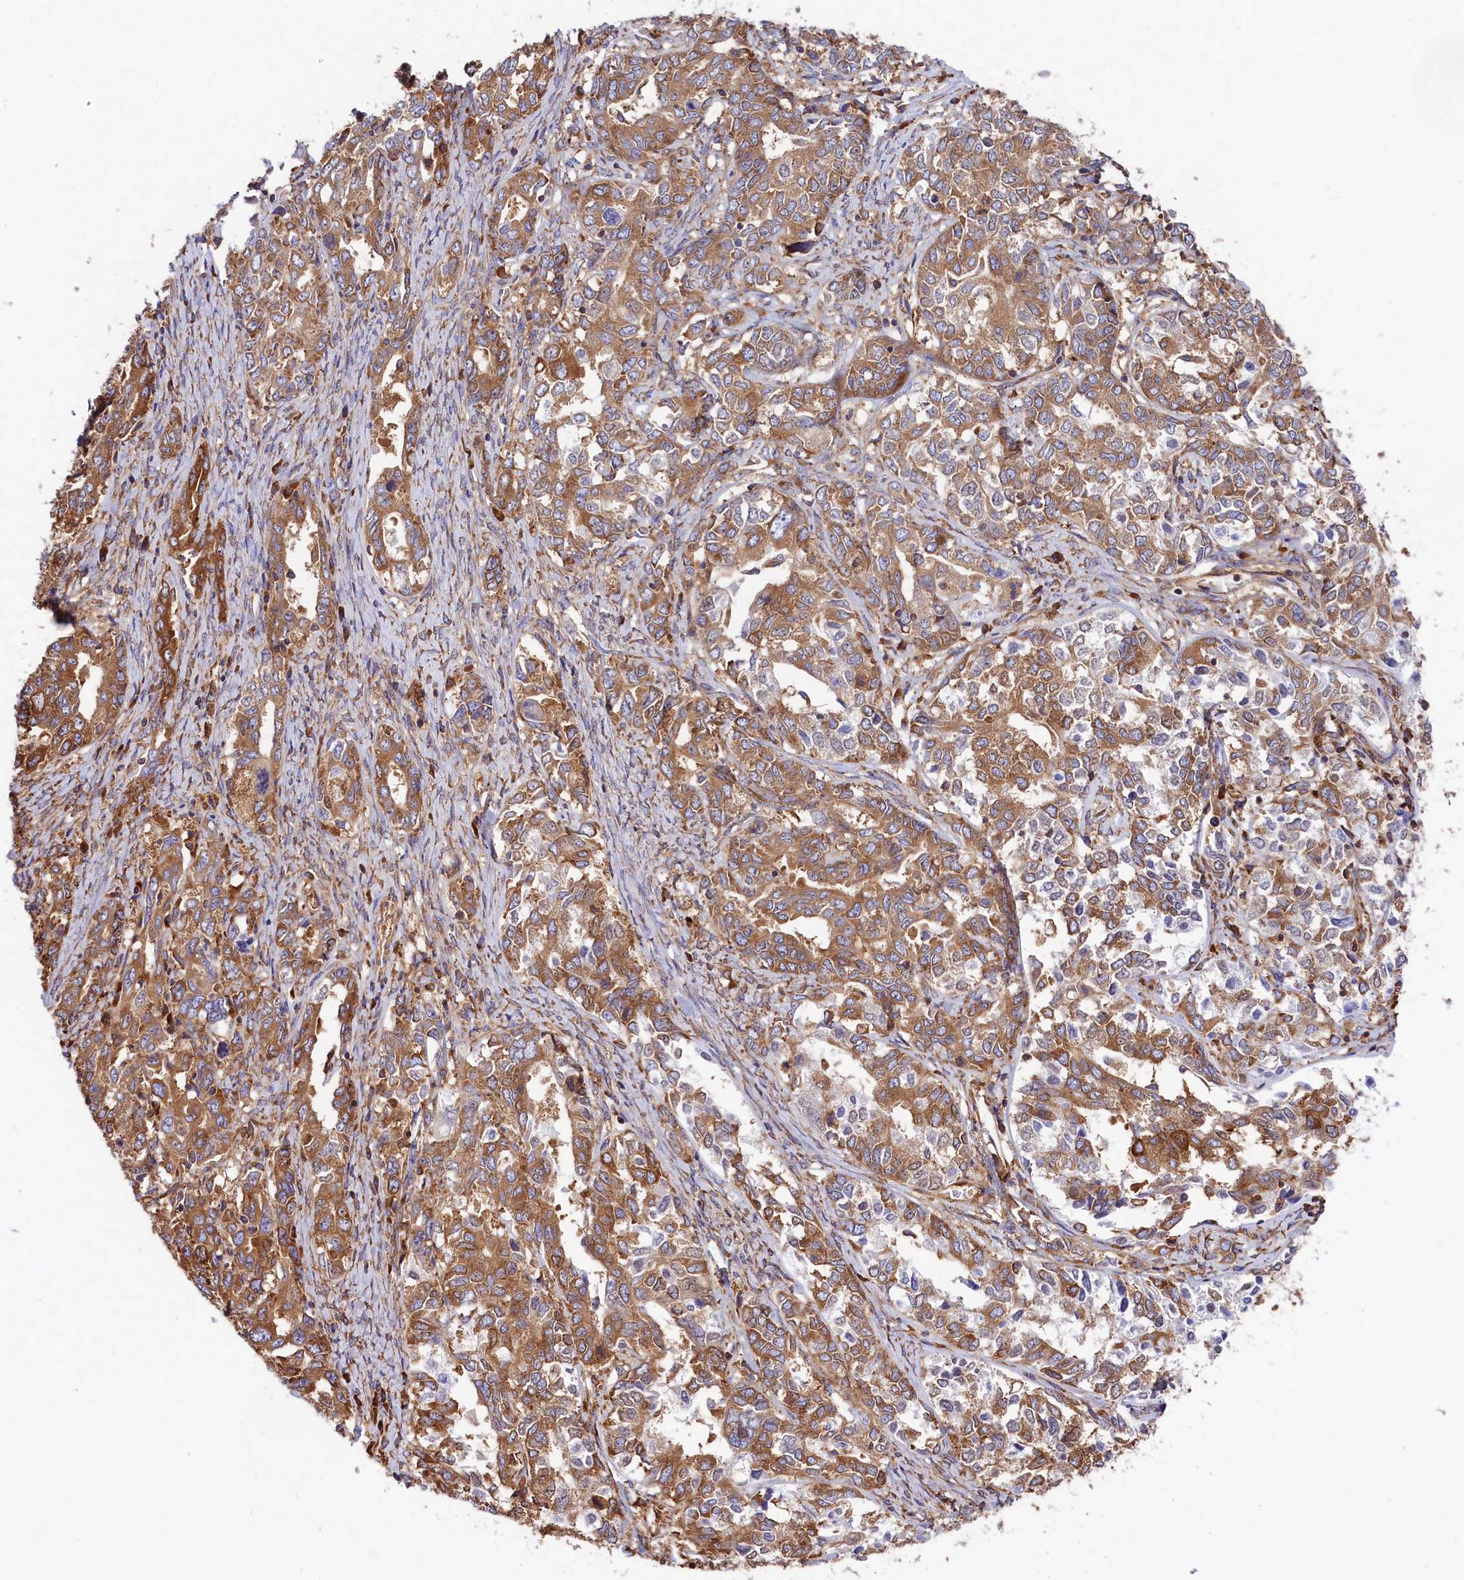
{"staining": {"intensity": "moderate", "quantity": ">75%", "location": "cytoplasmic/membranous"}, "tissue": "ovarian cancer", "cell_type": "Tumor cells", "image_type": "cancer", "snomed": [{"axis": "morphology", "description": "Carcinoma, endometroid"}, {"axis": "topography", "description": "Ovary"}], "caption": "Immunohistochemical staining of human ovarian cancer demonstrates medium levels of moderate cytoplasmic/membranous protein staining in approximately >75% of tumor cells.", "gene": "GYS1", "patient": {"sex": "female", "age": 62}}